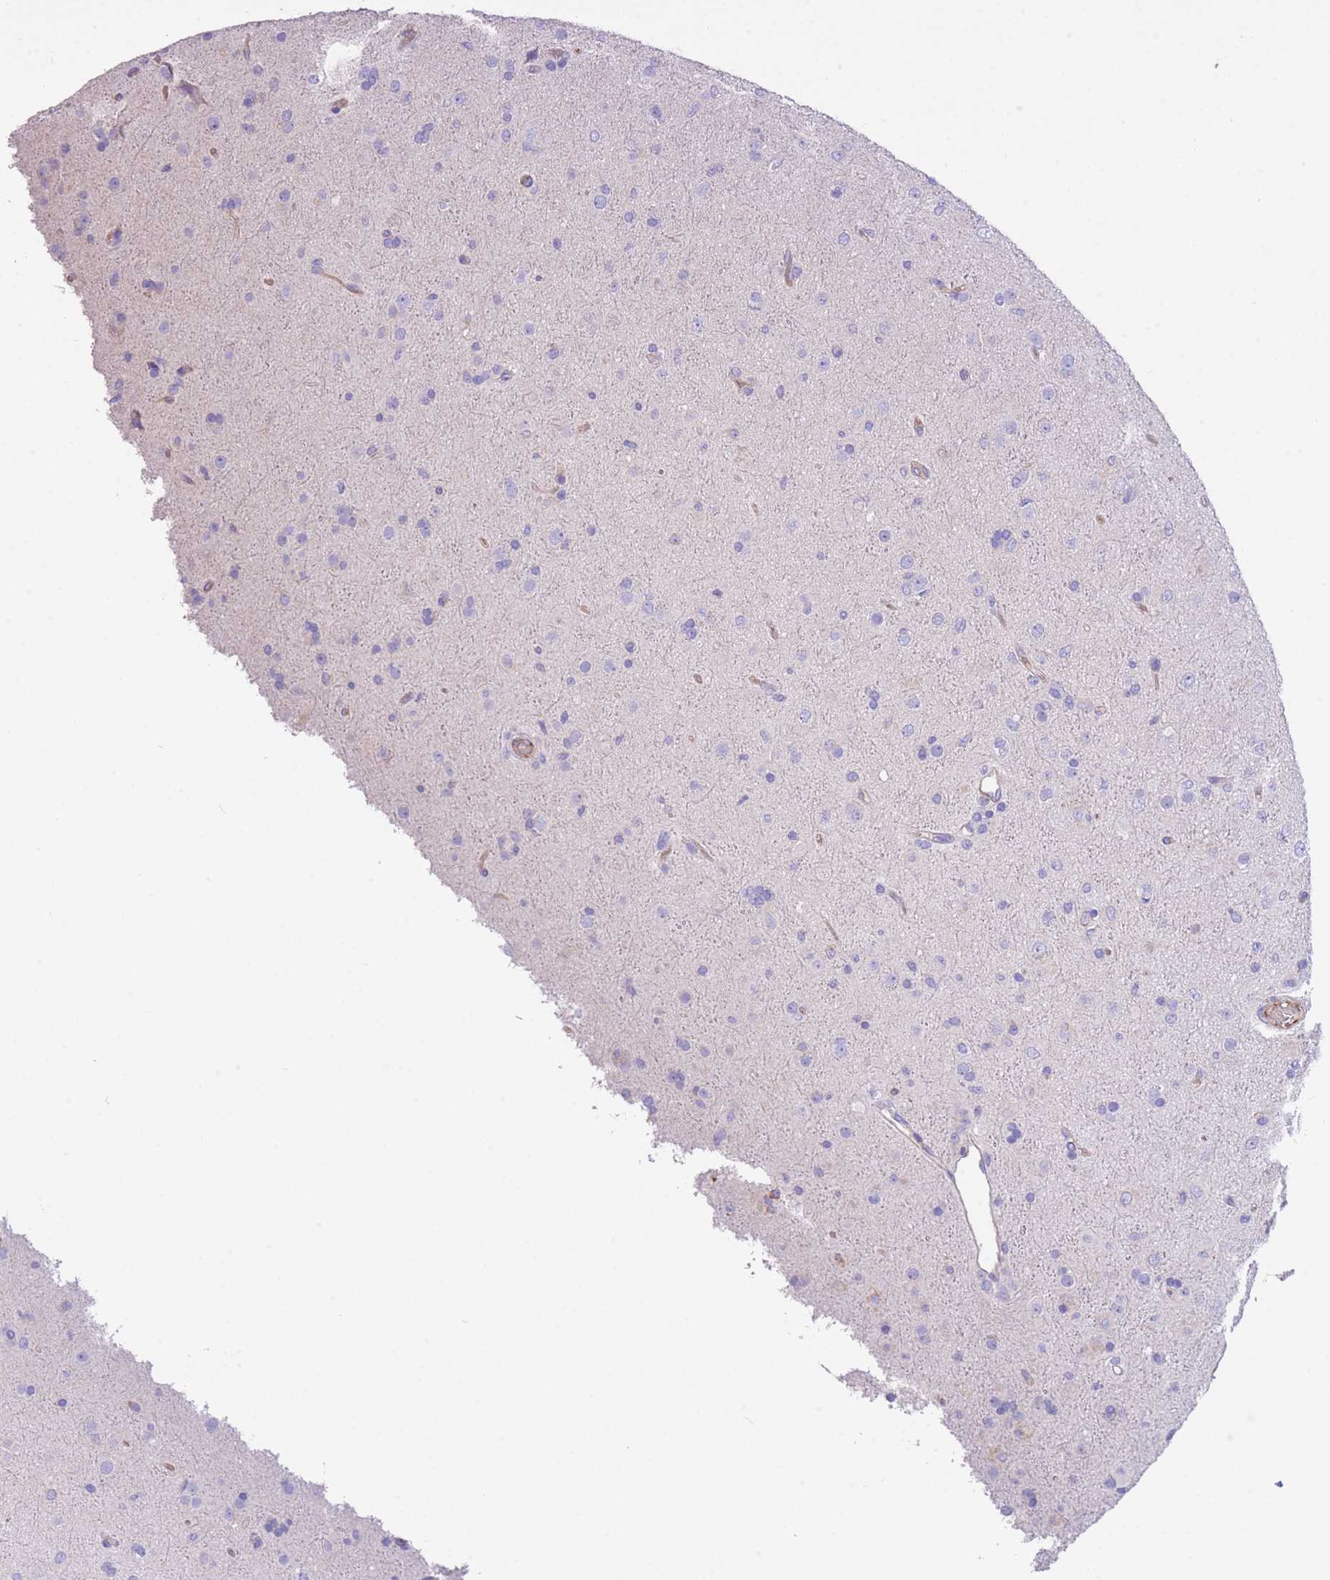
{"staining": {"intensity": "negative", "quantity": "none", "location": "none"}, "tissue": "glioma", "cell_type": "Tumor cells", "image_type": "cancer", "snomed": [{"axis": "morphology", "description": "Glioma, malignant, Low grade"}, {"axis": "topography", "description": "Brain"}], "caption": "Tumor cells show no significant protein expression in glioma.", "gene": "ANKRD53", "patient": {"sex": "male", "age": 65}}